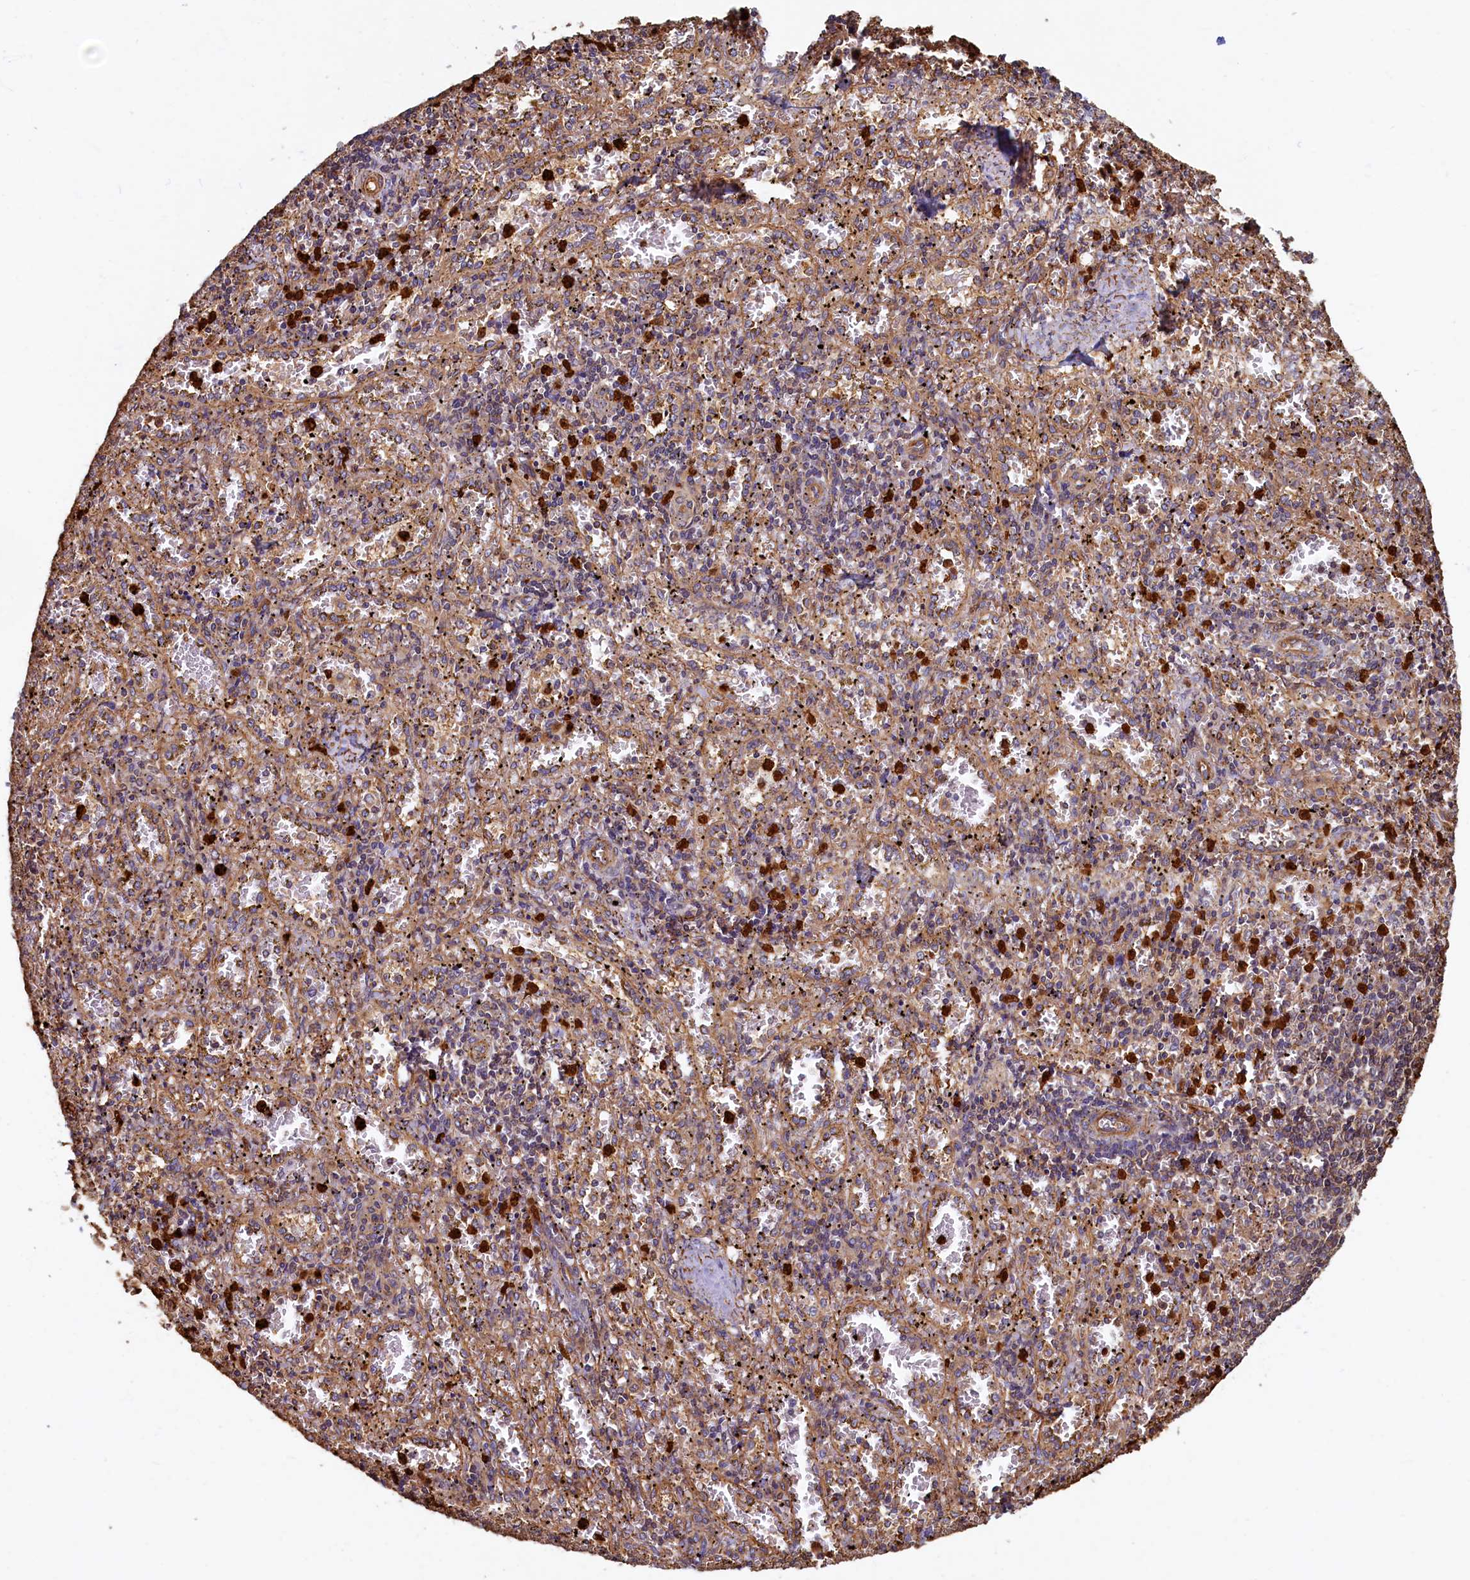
{"staining": {"intensity": "strong", "quantity": "25%-75%", "location": "cytoplasmic/membranous,nuclear"}, "tissue": "spleen", "cell_type": "Cells in red pulp", "image_type": "normal", "snomed": [{"axis": "morphology", "description": "Normal tissue, NOS"}, {"axis": "topography", "description": "Spleen"}], "caption": "Strong cytoplasmic/membranous,nuclear expression is identified in approximately 25%-75% of cells in red pulp in benign spleen. Nuclei are stained in blue.", "gene": "CCDC102B", "patient": {"sex": "male", "age": 11}}